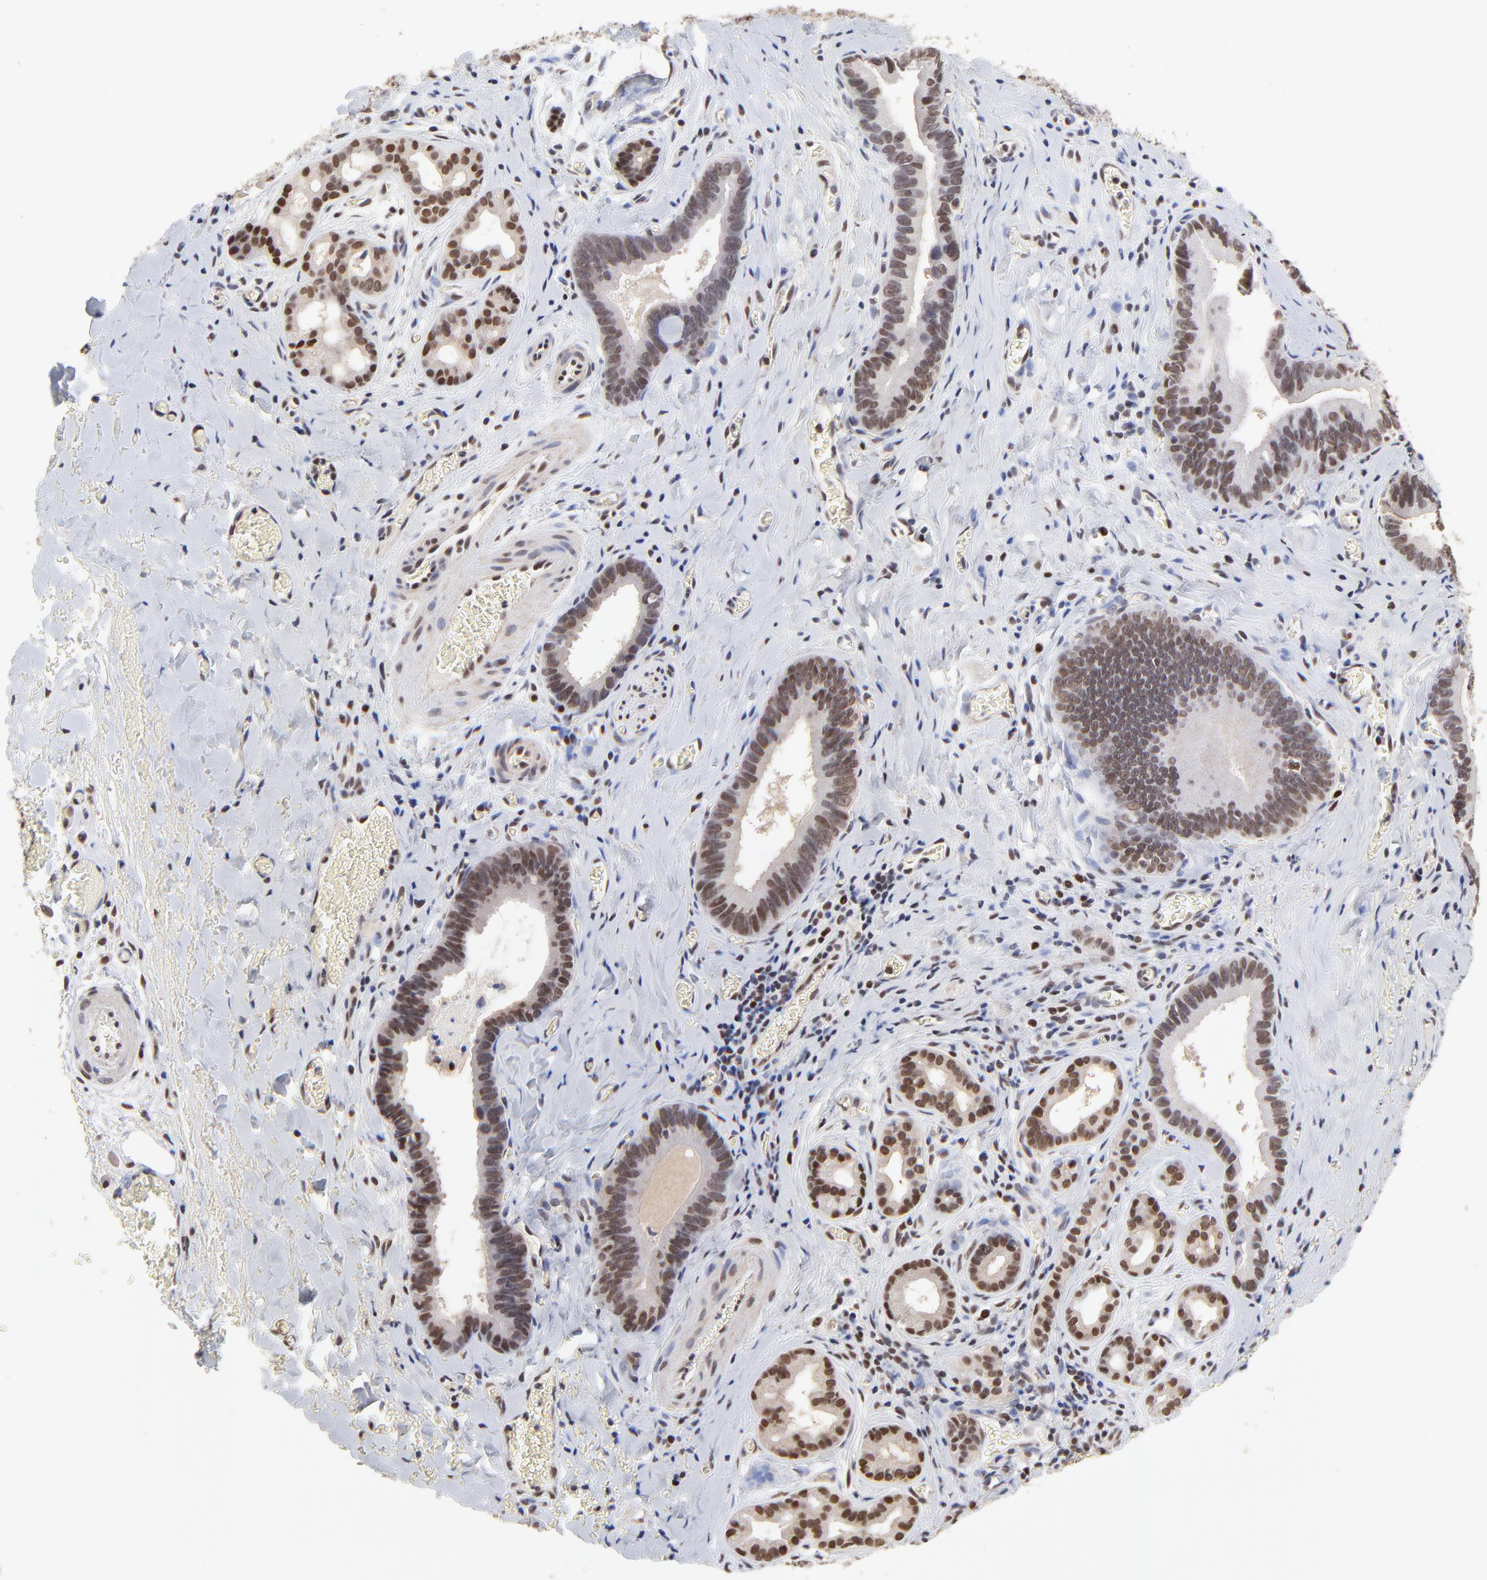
{"staining": {"intensity": "moderate", "quantity": ">75%", "location": "cytoplasmic/membranous,nuclear"}, "tissue": "liver cancer", "cell_type": "Tumor cells", "image_type": "cancer", "snomed": [{"axis": "morphology", "description": "Cholangiocarcinoma"}, {"axis": "topography", "description": "Liver"}], "caption": "Liver cancer (cholangiocarcinoma) stained with immunohistochemistry (IHC) exhibits moderate cytoplasmic/membranous and nuclear staining in approximately >75% of tumor cells. The protein is stained brown, and the nuclei are stained in blue (DAB (3,3'-diaminobenzidine) IHC with brightfield microscopy, high magnification).", "gene": "DSN1", "patient": {"sex": "female", "age": 55}}